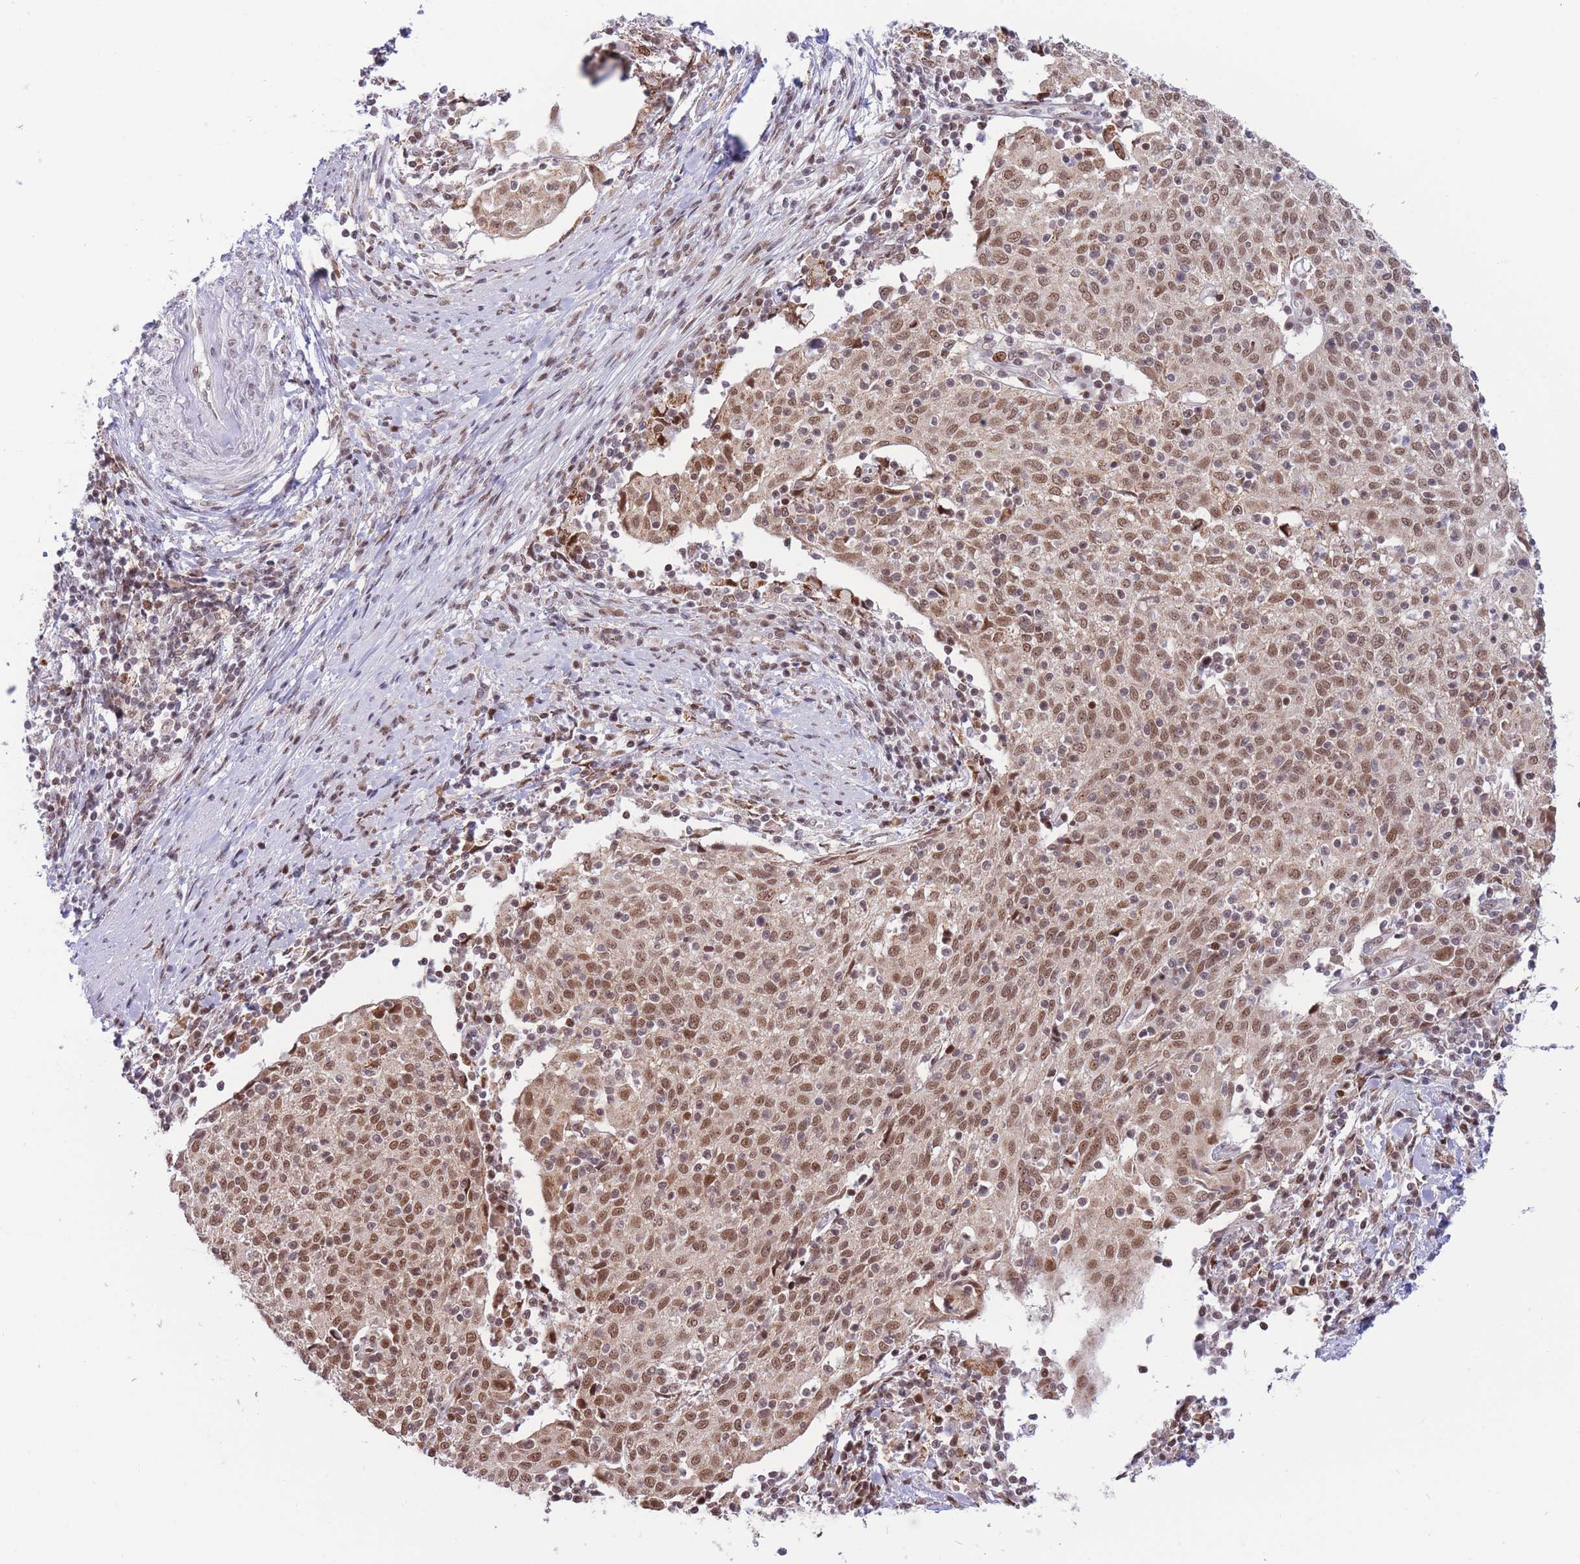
{"staining": {"intensity": "moderate", "quantity": ">75%", "location": "nuclear"}, "tissue": "cervical cancer", "cell_type": "Tumor cells", "image_type": "cancer", "snomed": [{"axis": "morphology", "description": "Squamous cell carcinoma, NOS"}, {"axis": "topography", "description": "Cervix"}], "caption": "This is an image of immunohistochemistry (IHC) staining of cervical cancer, which shows moderate positivity in the nuclear of tumor cells.", "gene": "TARBP2", "patient": {"sex": "female", "age": 52}}